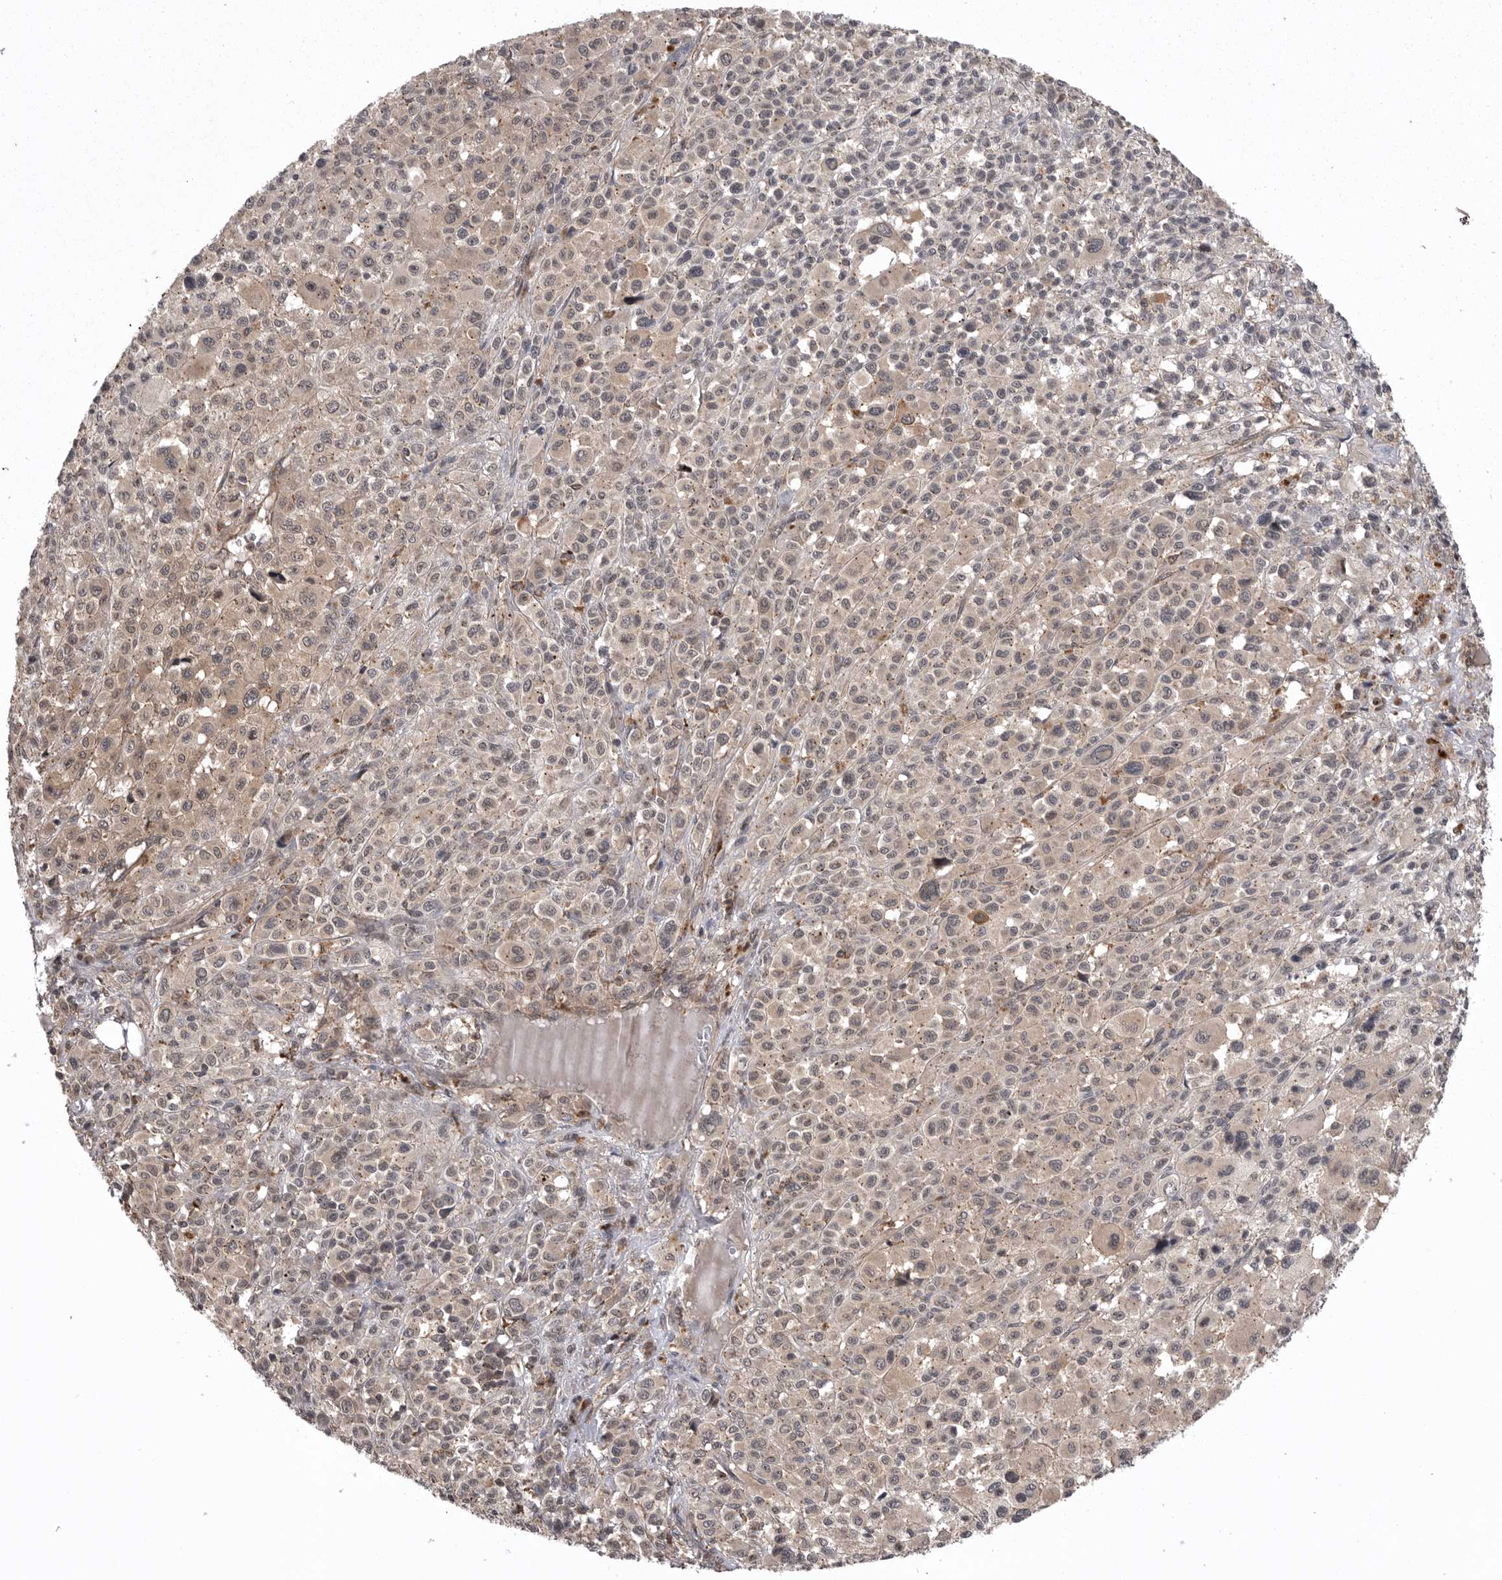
{"staining": {"intensity": "negative", "quantity": "none", "location": "none"}, "tissue": "melanoma", "cell_type": "Tumor cells", "image_type": "cancer", "snomed": [{"axis": "morphology", "description": "Malignant melanoma, Metastatic site"}, {"axis": "topography", "description": "Skin"}], "caption": "Malignant melanoma (metastatic site) was stained to show a protein in brown. There is no significant staining in tumor cells.", "gene": "AOAH", "patient": {"sex": "female", "age": 74}}